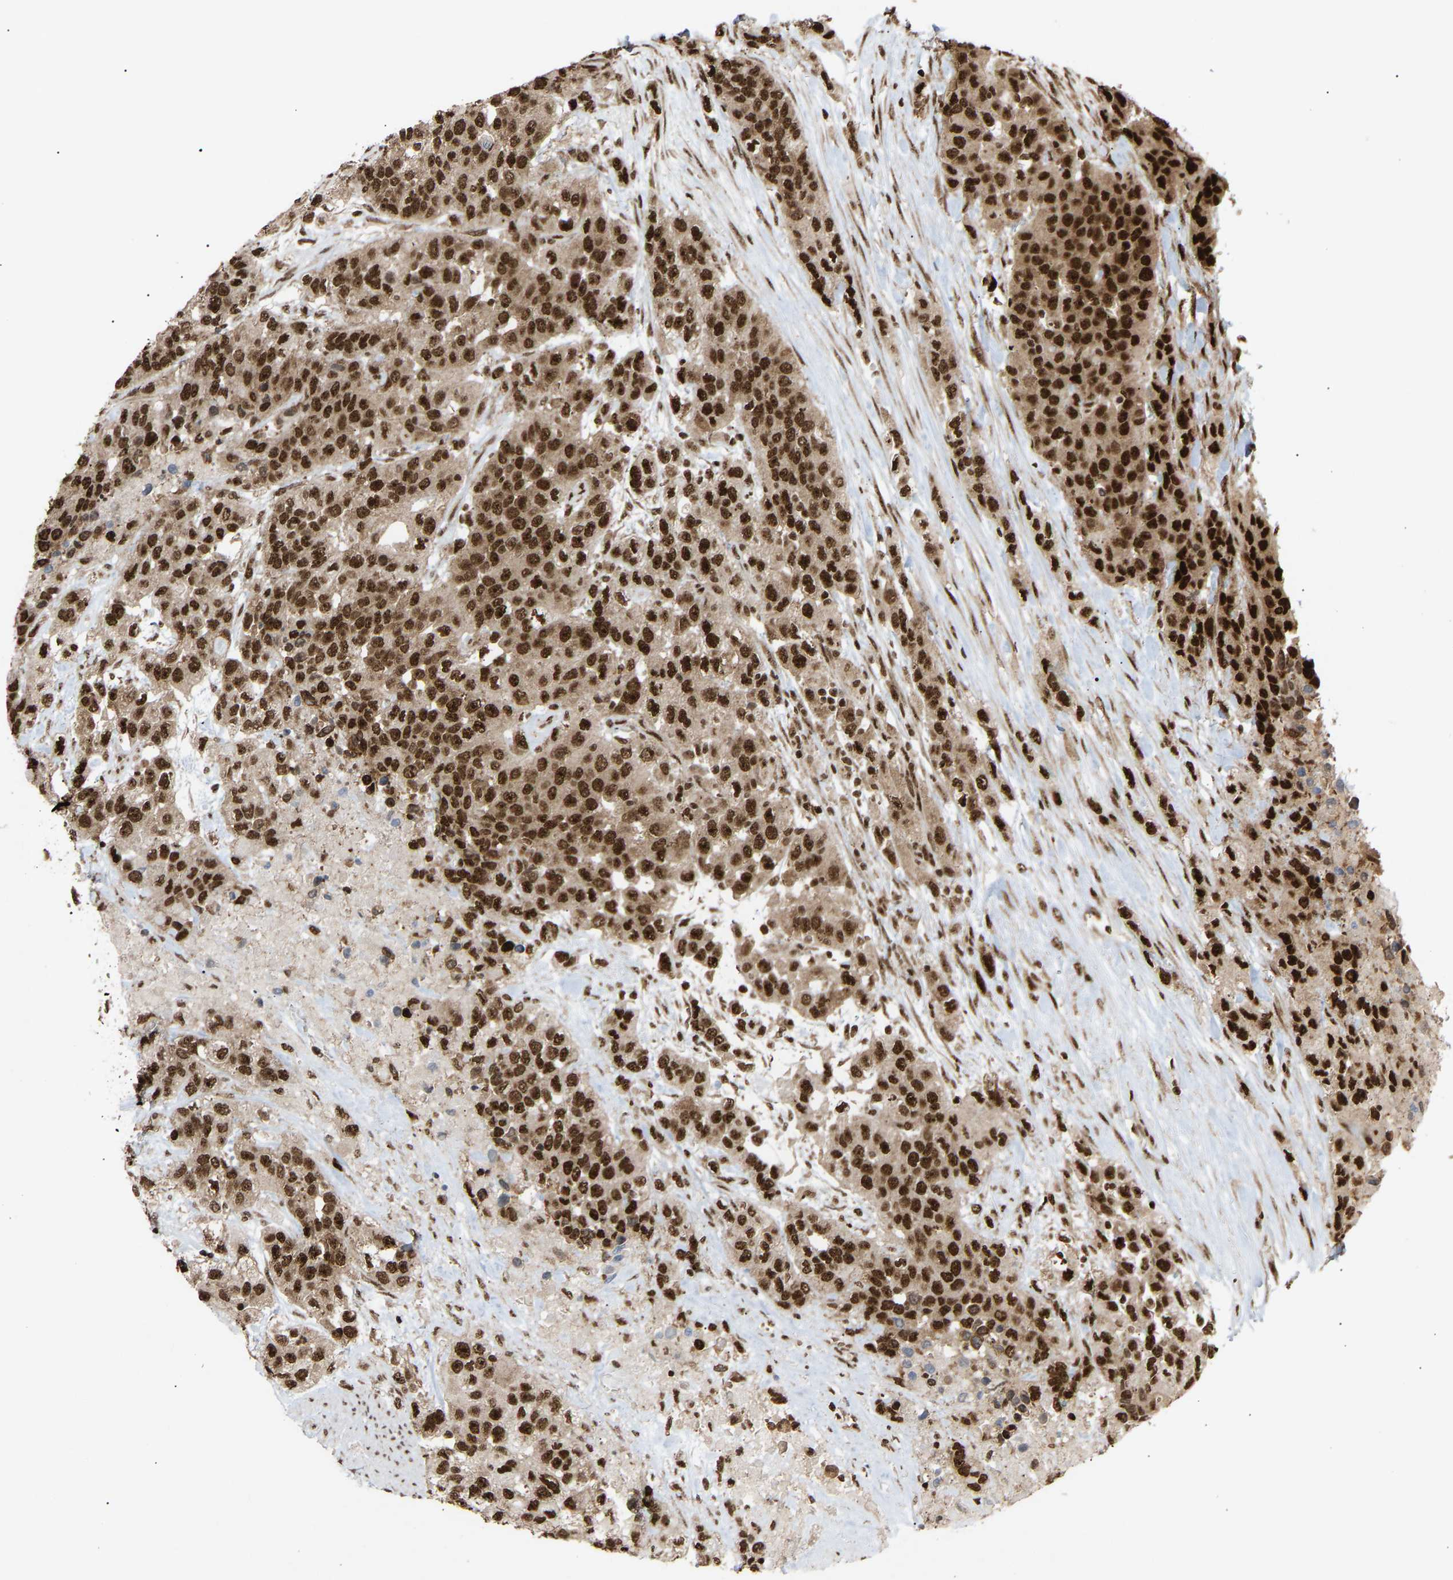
{"staining": {"intensity": "strong", "quantity": ">75%", "location": "nuclear"}, "tissue": "urothelial cancer", "cell_type": "Tumor cells", "image_type": "cancer", "snomed": [{"axis": "morphology", "description": "Urothelial carcinoma, High grade"}, {"axis": "topography", "description": "Urinary bladder"}], "caption": "IHC histopathology image of neoplastic tissue: human urothelial carcinoma (high-grade) stained using immunohistochemistry (IHC) demonstrates high levels of strong protein expression localized specifically in the nuclear of tumor cells, appearing as a nuclear brown color.", "gene": "ALYREF", "patient": {"sex": "female", "age": 80}}